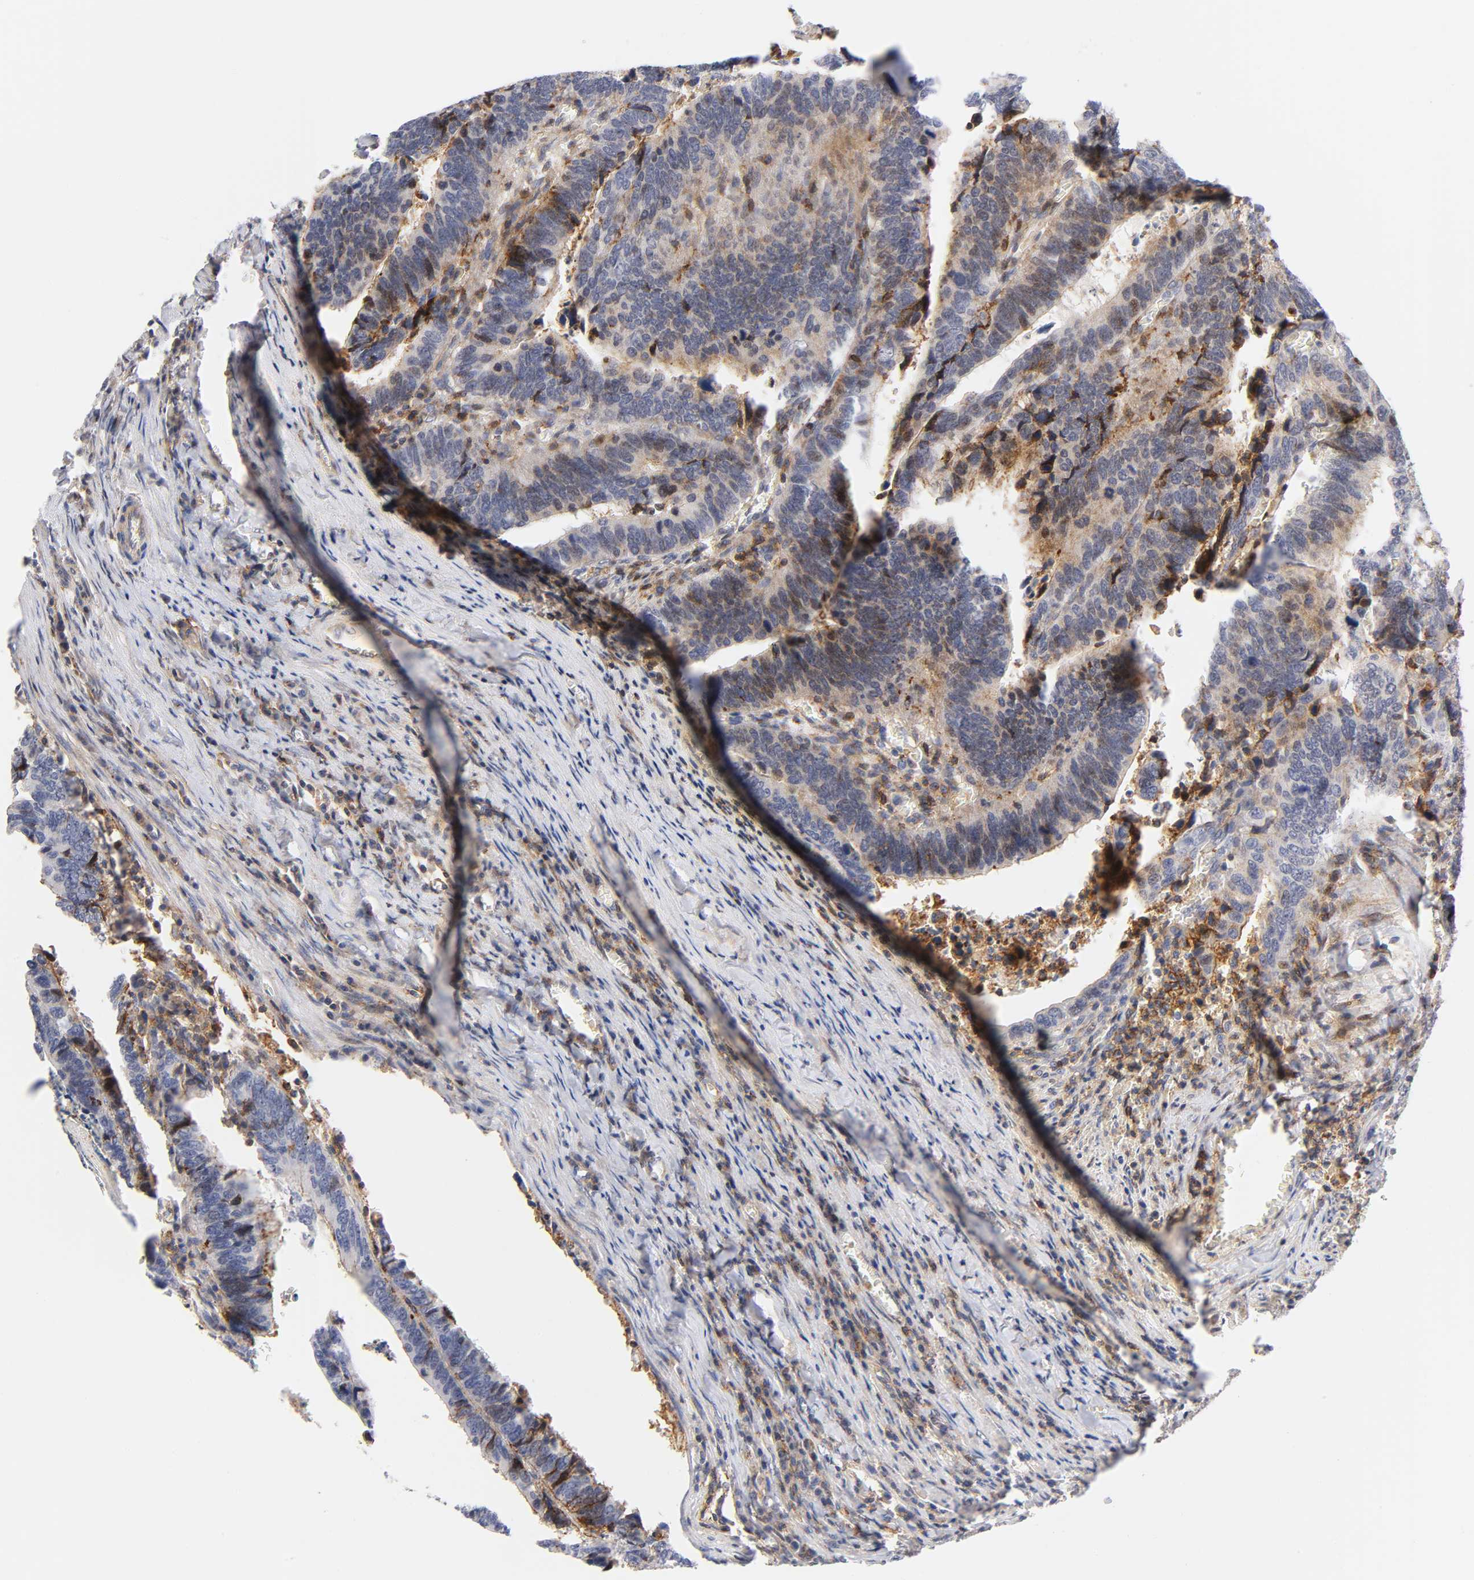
{"staining": {"intensity": "moderate", "quantity": "25%-75%", "location": "cytoplasmic/membranous"}, "tissue": "colorectal cancer", "cell_type": "Tumor cells", "image_type": "cancer", "snomed": [{"axis": "morphology", "description": "Adenocarcinoma, NOS"}, {"axis": "topography", "description": "Colon"}], "caption": "About 25%-75% of tumor cells in human colorectal cancer demonstrate moderate cytoplasmic/membranous protein expression as visualized by brown immunohistochemical staining.", "gene": "ANXA7", "patient": {"sex": "male", "age": 72}}